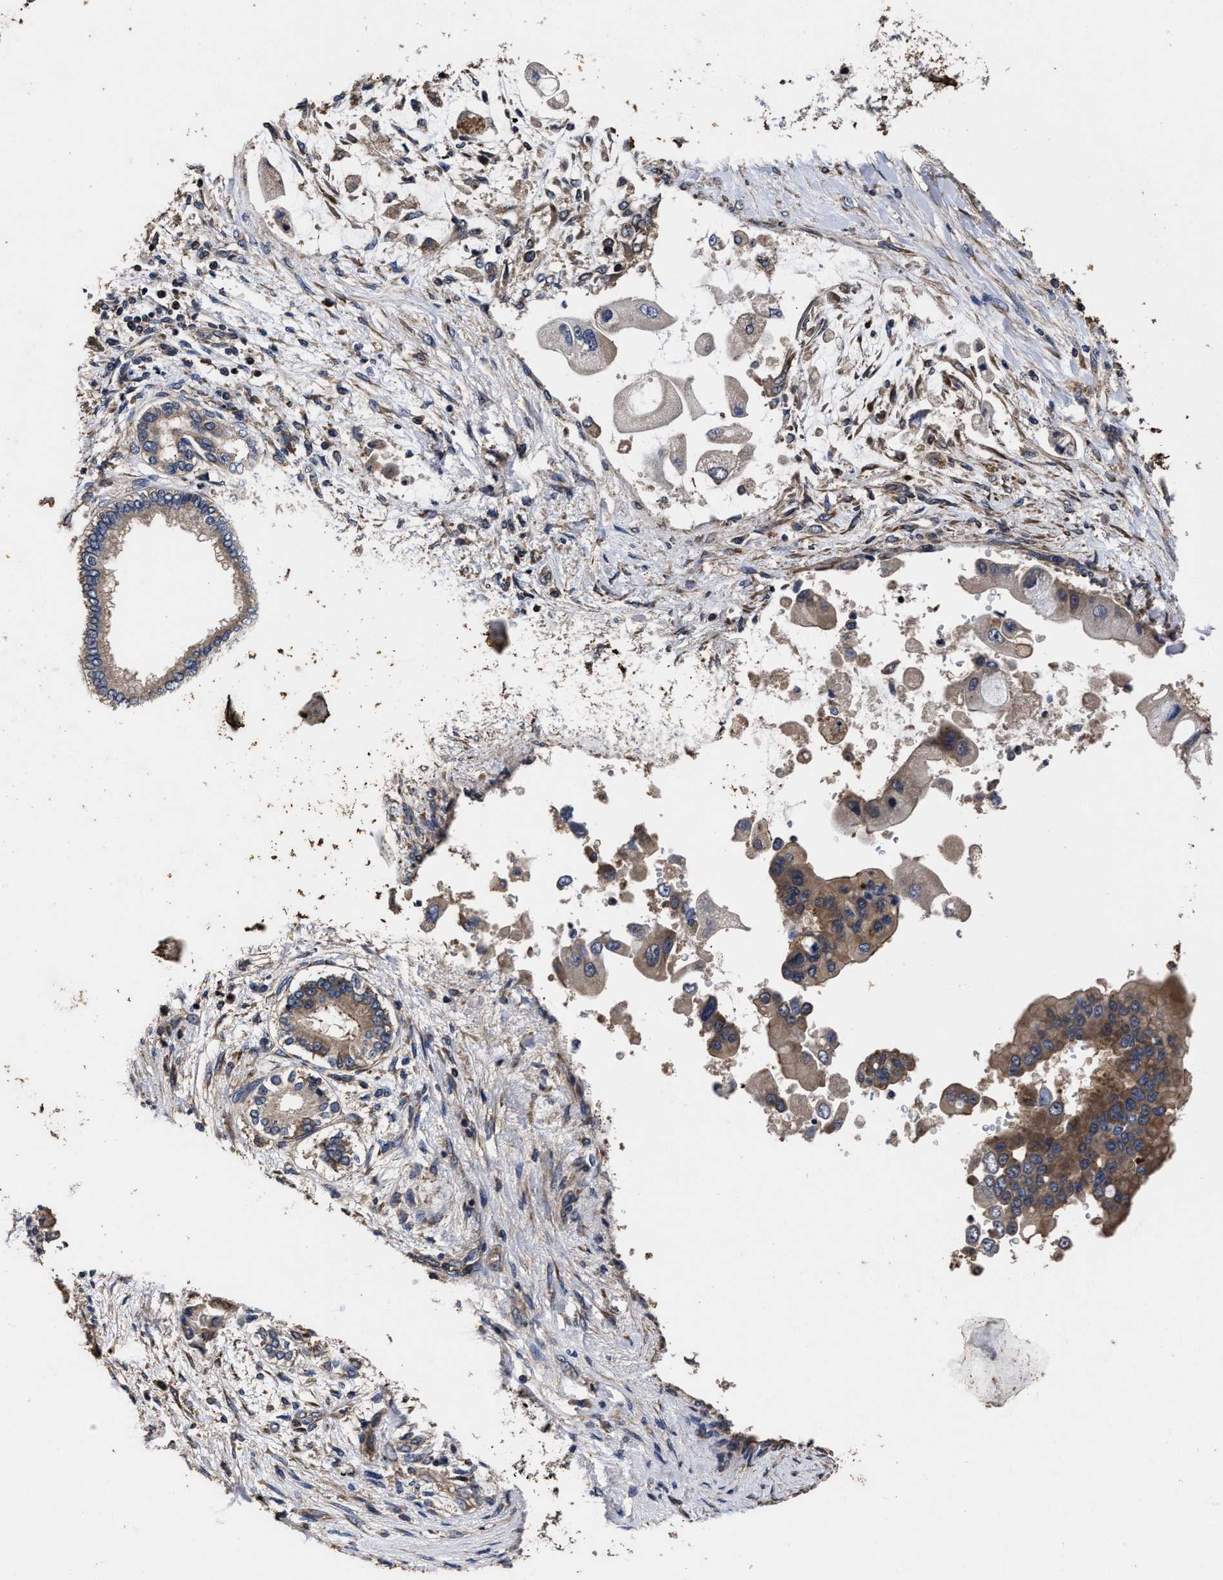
{"staining": {"intensity": "moderate", "quantity": "25%-75%", "location": "cytoplasmic/membranous"}, "tissue": "liver cancer", "cell_type": "Tumor cells", "image_type": "cancer", "snomed": [{"axis": "morphology", "description": "Cholangiocarcinoma"}, {"axis": "topography", "description": "Liver"}], "caption": "Cholangiocarcinoma (liver) stained with IHC displays moderate cytoplasmic/membranous staining in about 25%-75% of tumor cells.", "gene": "AVEN", "patient": {"sex": "male", "age": 50}}